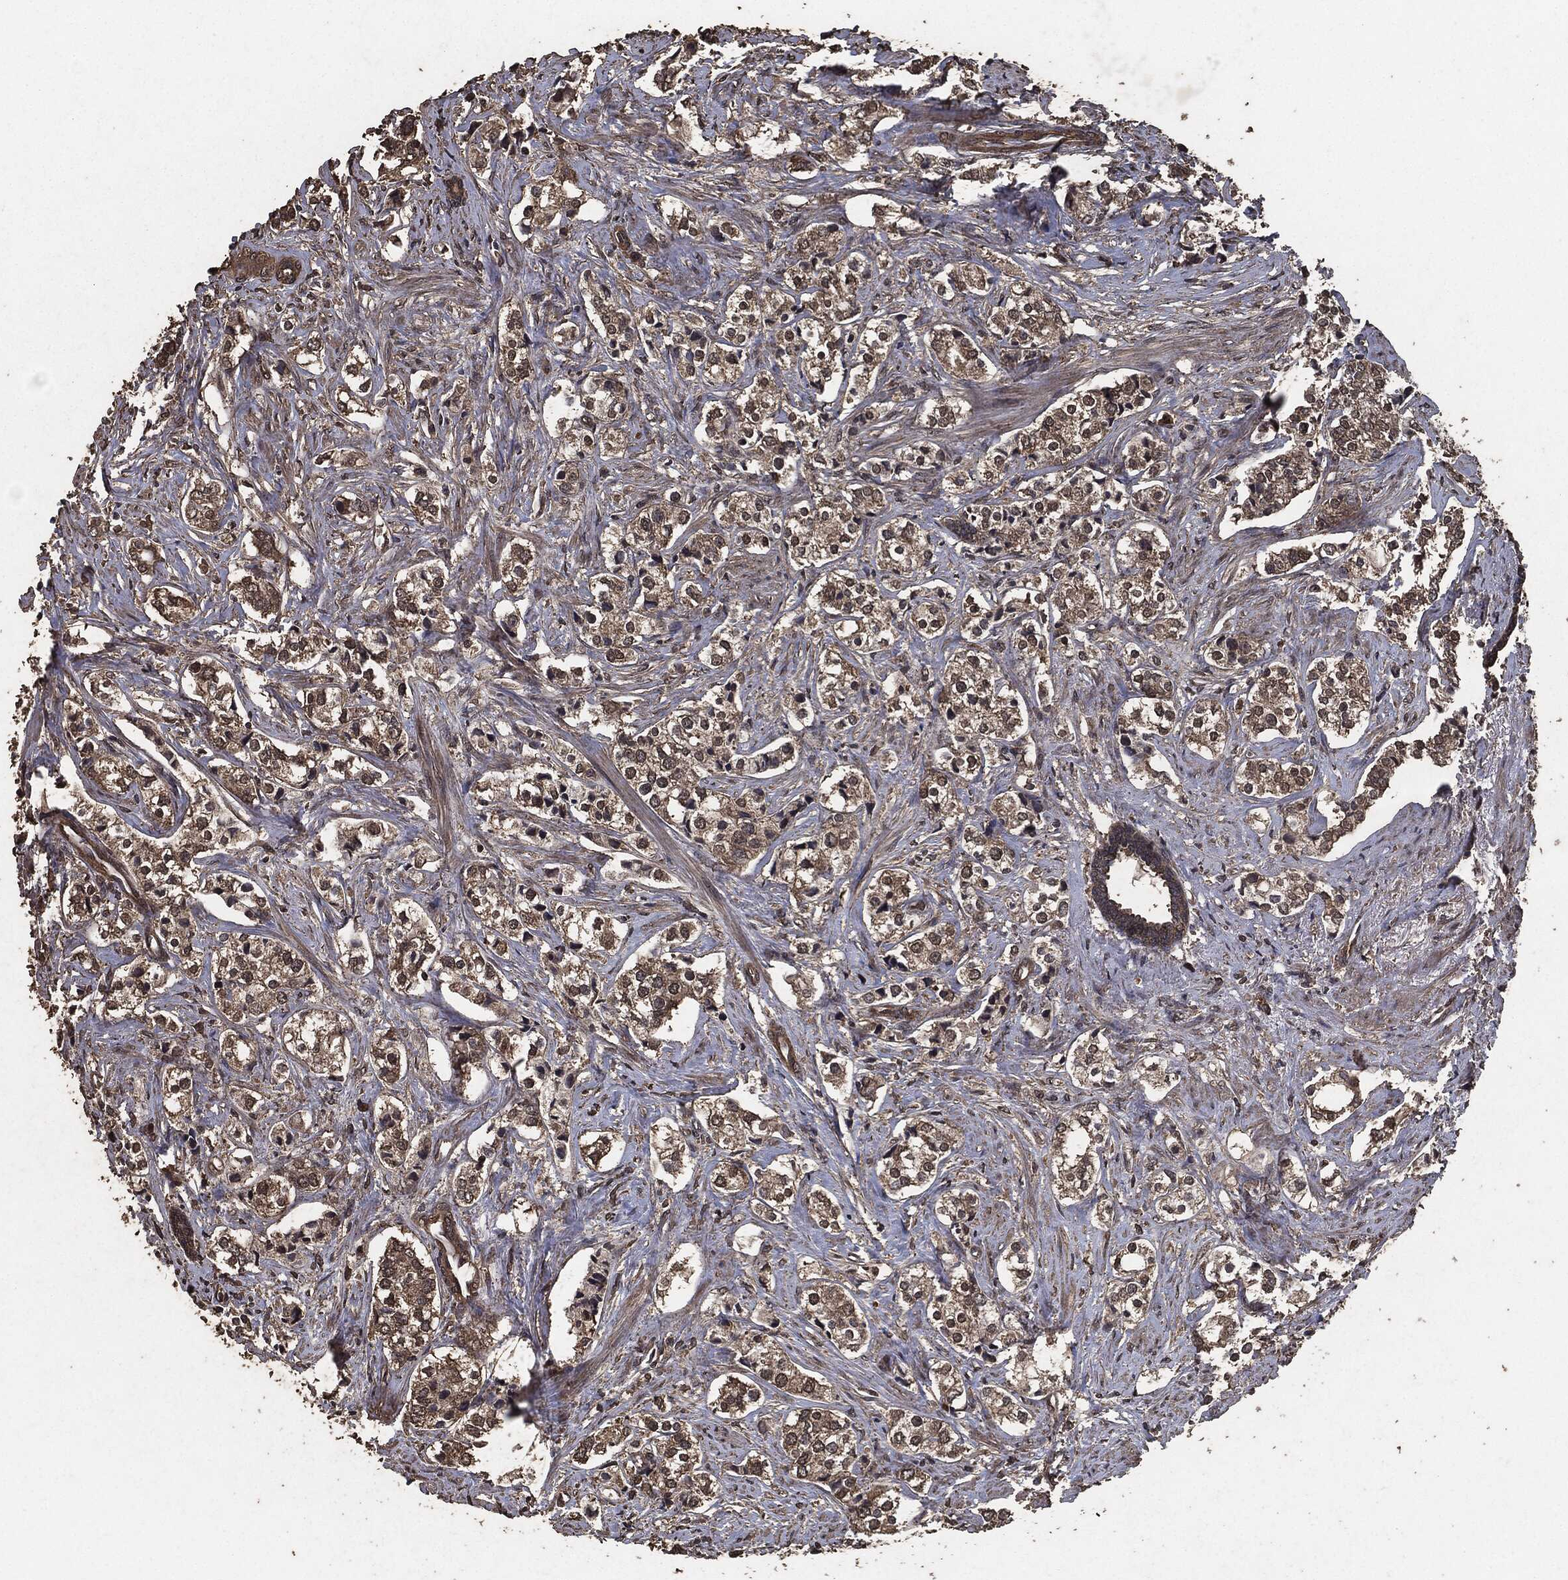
{"staining": {"intensity": "weak", "quantity": ">75%", "location": "cytoplasmic/membranous"}, "tissue": "prostate cancer", "cell_type": "Tumor cells", "image_type": "cancer", "snomed": [{"axis": "morphology", "description": "Adenocarcinoma, NOS"}, {"axis": "topography", "description": "Prostate and seminal vesicle, NOS"}], "caption": "High-power microscopy captured an immunohistochemistry (IHC) photomicrograph of prostate cancer, revealing weak cytoplasmic/membranous expression in about >75% of tumor cells.", "gene": "AKT1S1", "patient": {"sex": "male", "age": 63}}